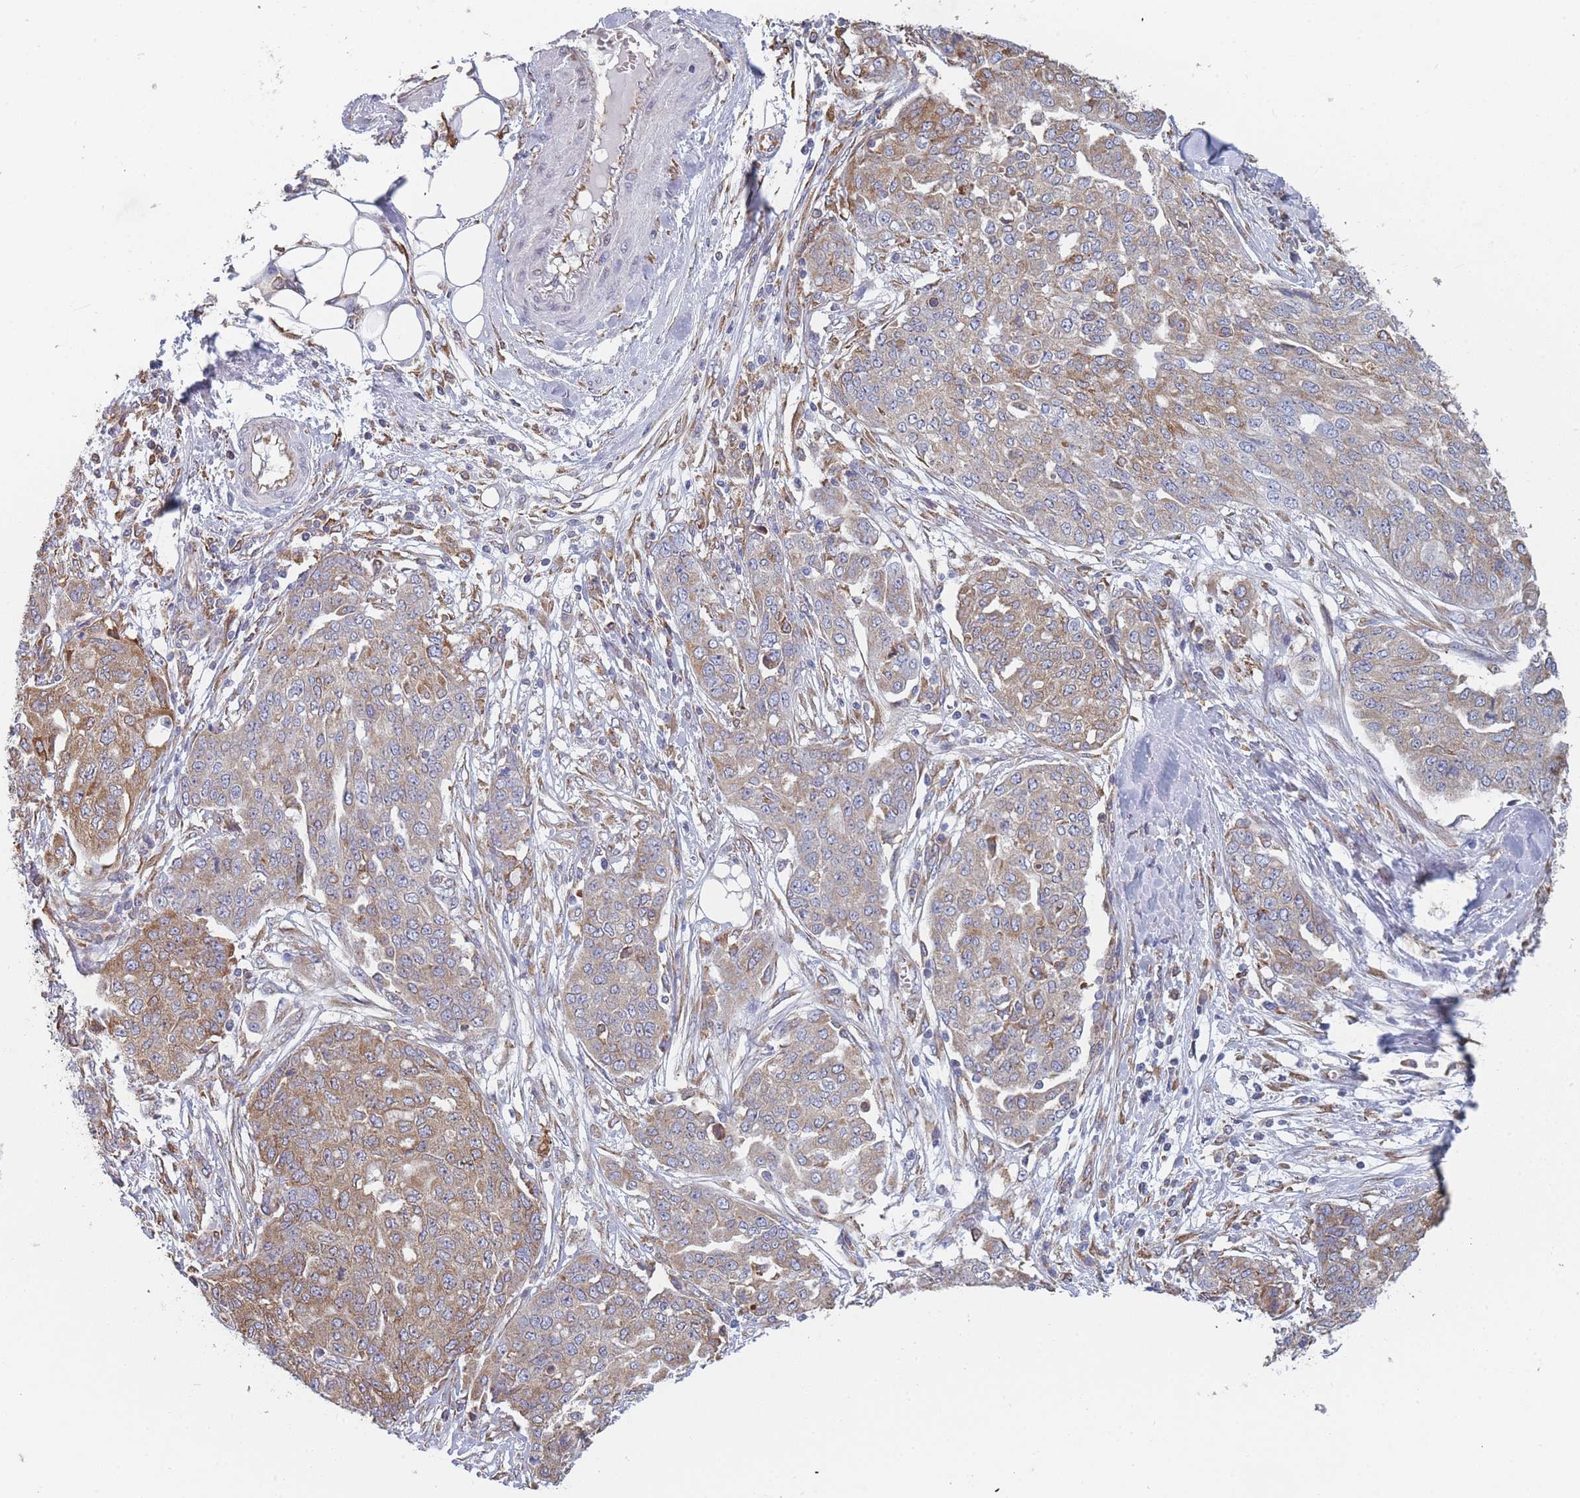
{"staining": {"intensity": "moderate", "quantity": "25%-75%", "location": "cytoplasmic/membranous"}, "tissue": "ovarian cancer", "cell_type": "Tumor cells", "image_type": "cancer", "snomed": [{"axis": "morphology", "description": "Cystadenocarcinoma, serous, NOS"}, {"axis": "topography", "description": "Soft tissue"}, {"axis": "topography", "description": "Ovary"}], "caption": "Protein analysis of ovarian serous cystadenocarcinoma tissue shows moderate cytoplasmic/membranous staining in about 25%-75% of tumor cells.", "gene": "OR7C2", "patient": {"sex": "female", "age": 57}}